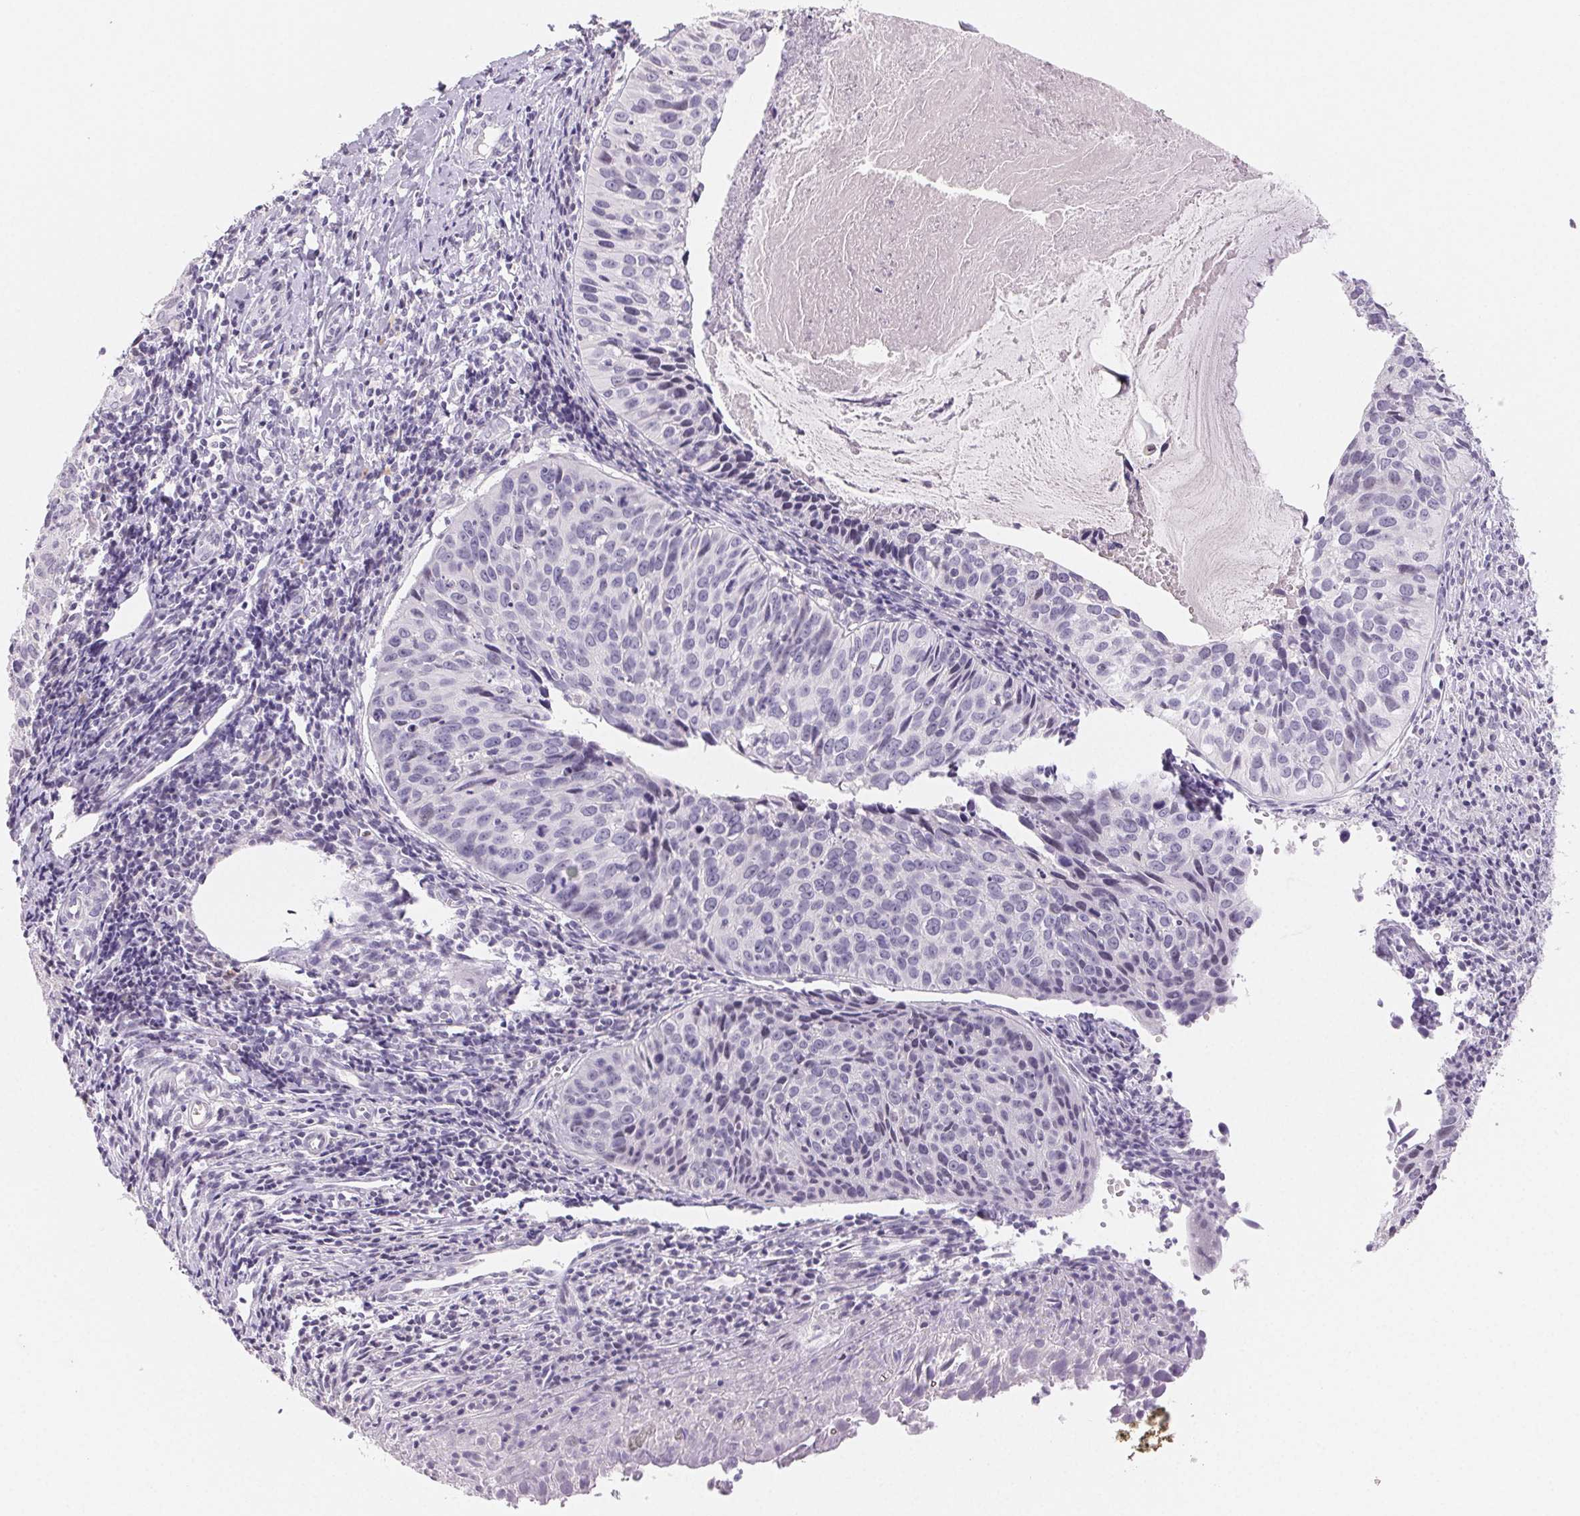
{"staining": {"intensity": "negative", "quantity": "none", "location": "none"}, "tissue": "cervical cancer", "cell_type": "Tumor cells", "image_type": "cancer", "snomed": [{"axis": "morphology", "description": "Squamous cell carcinoma, NOS"}, {"axis": "topography", "description": "Cervix"}], "caption": "IHC micrograph of cervical cancer stained for a protein (brown), which reveals no expression in tumor cells.", "gene": "BPIFB2", "patient": {"sex": "female", "age": 31}}